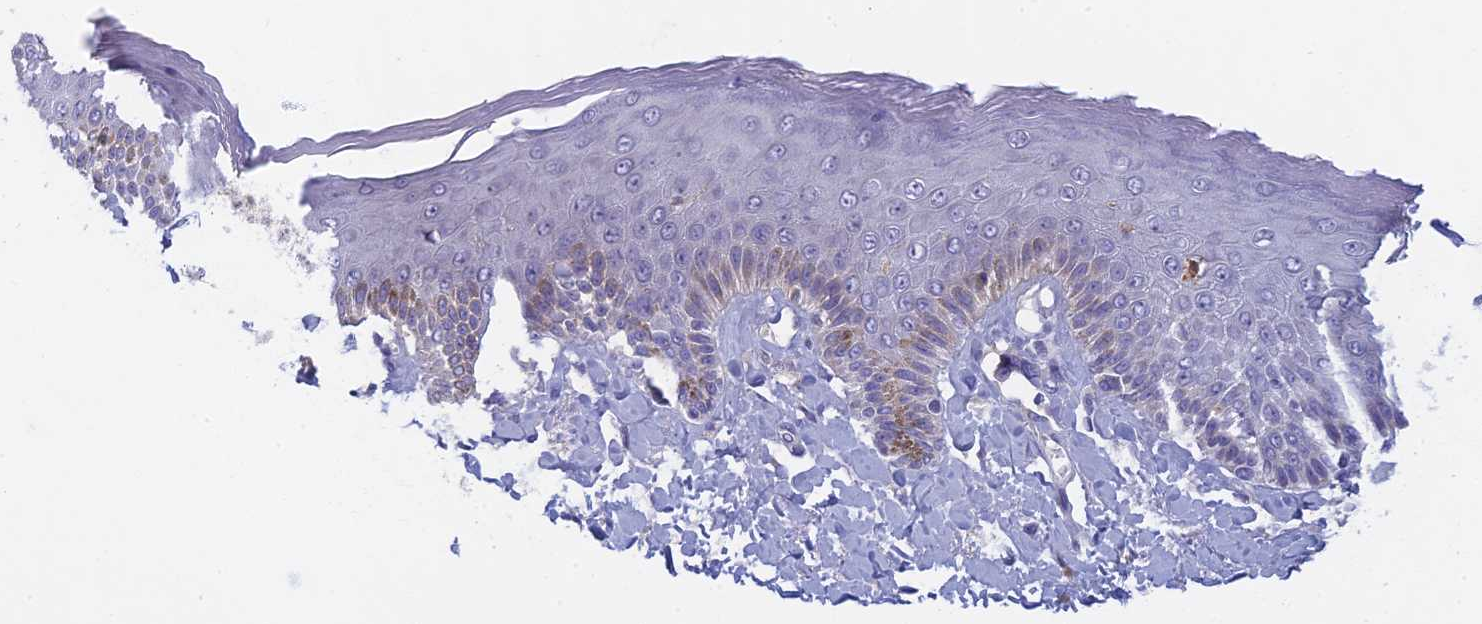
{"staining": {"intensity": "weak", "quantity": "<25%", "location": "cytoplasmic/membranous"}, "tissue": "skin", "cell_type": "Epidermal cells", "image_type": "normal", "snomed": [{"axis": "morphology", "description": "Normal tissue, NOS"}, {"axis": "topography", "description": "Anal"}], "caption": "High magnification brightfield microscopy of unremarkable skin stained with DAB (3,3'-diaminobenzidine) (brown) and counterstained with hematoxylin (blue): epidermal cells show no significant staining.", "gene": "DDX51", "patient": {"sex": "male", "age": 69}}